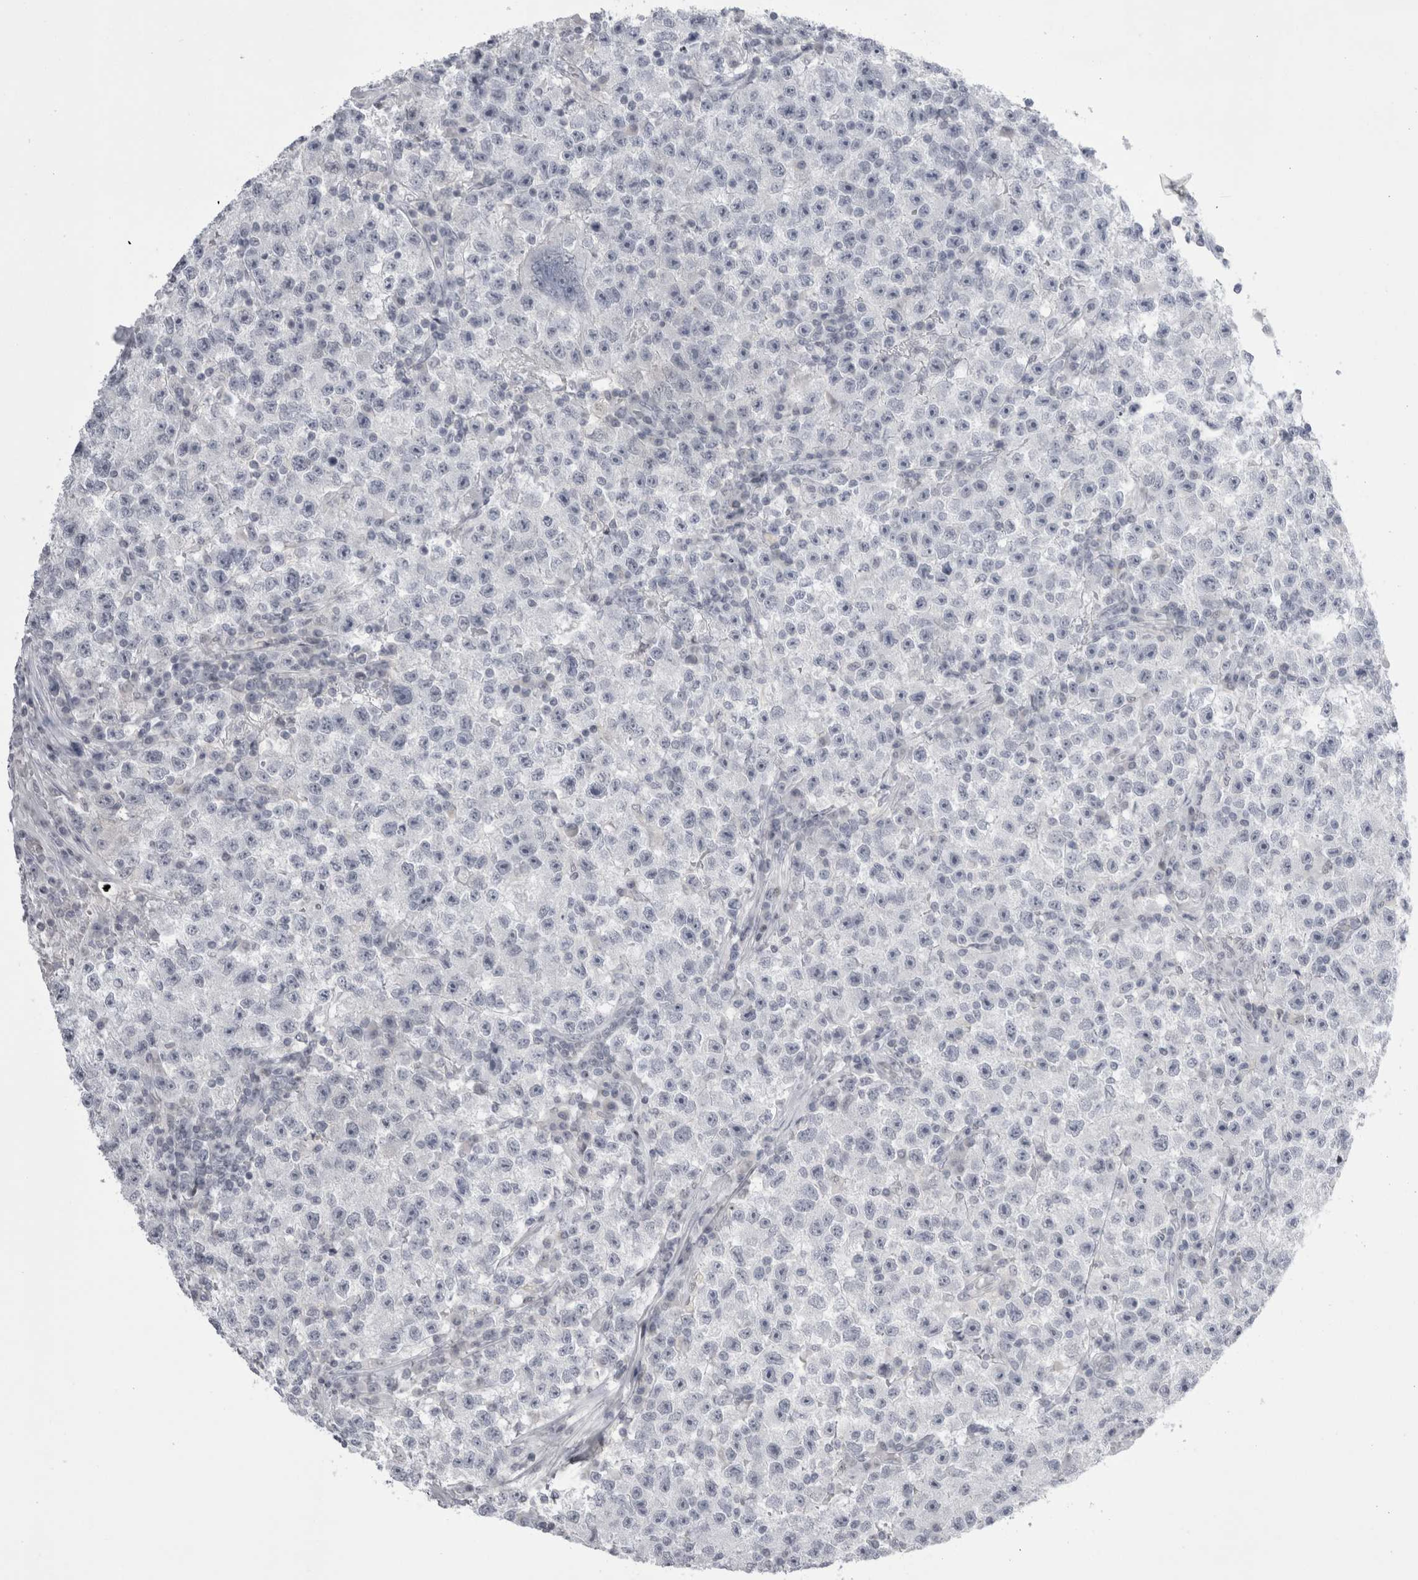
{"staining": {"intensity": "negative", "quantity": "none", "location": "none"}, "tissue": "testis cancer", "cell_type": "Tumor cells", "image_type": "cancer", "snomed": [{"axis": "morphology", "description": "Seminoma, NOS"}, {"axis": "topography", "description": "Testis"}], "caption": "A high-resolution image shows immunohistochemistry (IHC) staining of testis cancer (seminoma), which displays no significant positivity in tumor cells.", "gene": "FNDC8", "patient": {"sex": "male", "age": 22}}